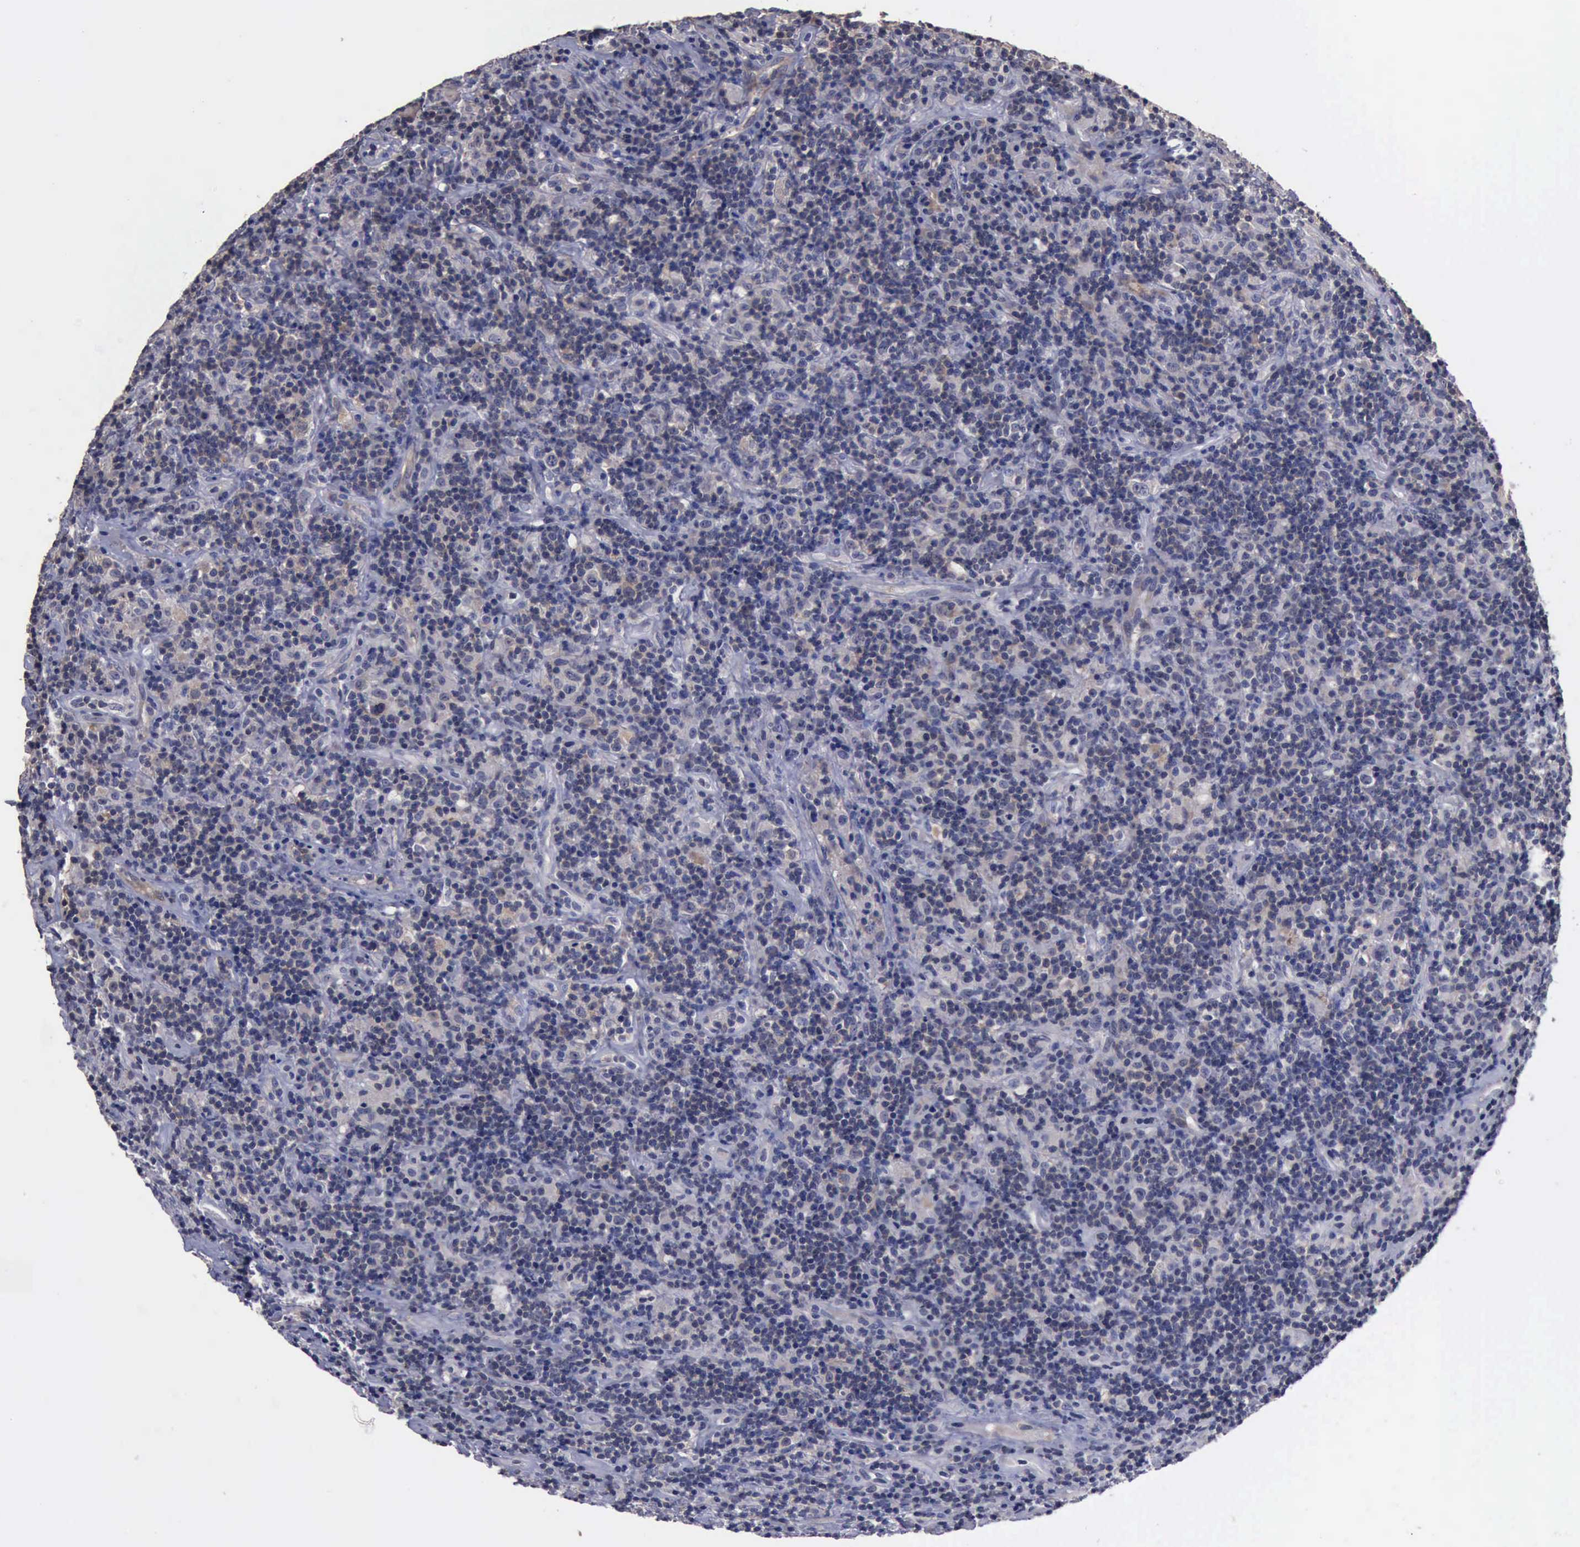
{"staining": {"intensity": "negative", "quantity": "none", "location": "none"}, "tissue": "lymphoma", "cell_type": "Tumor cells", "image_type": "cancer", "snomed": [{"axis": "morphology", "description": "Hodgkin's disease, NOS"}, {"axis": "topography", "description": "Lymph node"}], "caption": "Immunohistochemistry (IHC) of human lymphoma demonstrates no staining in tumor cells.", "gene": "CRKL", "patient": {"sex": "male", "age": 46}}